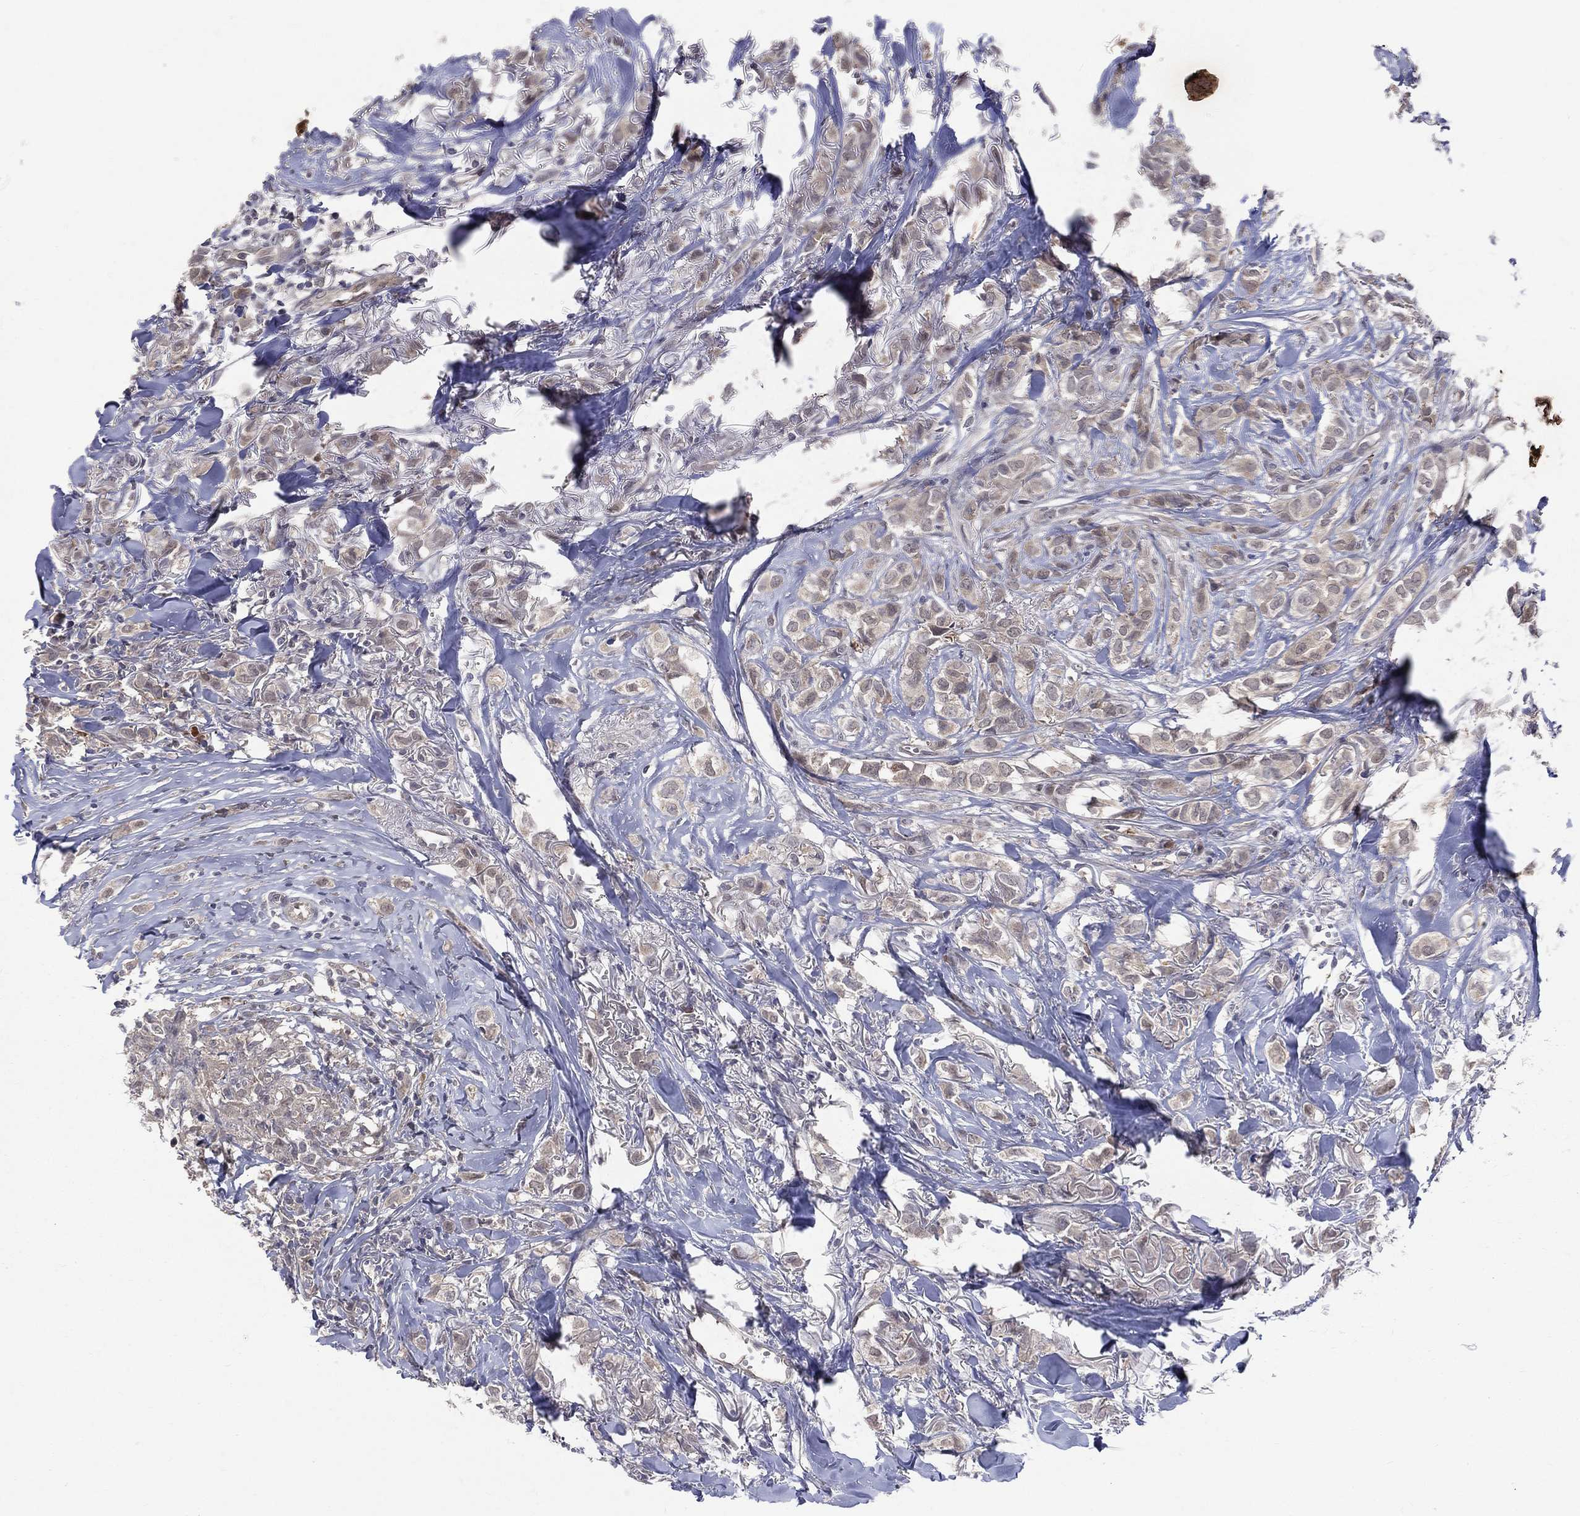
{"staining": {"intensity": "negative", "quantity": "none", "location": "none"}, "tissue": "breast cancer", "cell_type": "Tumor cells", "image_type": "cancer", "snomed": [{"axis": "morphology", "description": "Duct carcinoma"}, {"axis": "topography", "description": "Breast"}], "caption": "Immunohistochemical staining of breast cancer demonstrates no significant positivity in tumor cells. (DAB (3,3'-diaminobenzidine) immunohistochemistry (IHC) with hematoxylin counter stain).", "gene": "DLG4", "patient": {"sex": "female", "age": 85}}